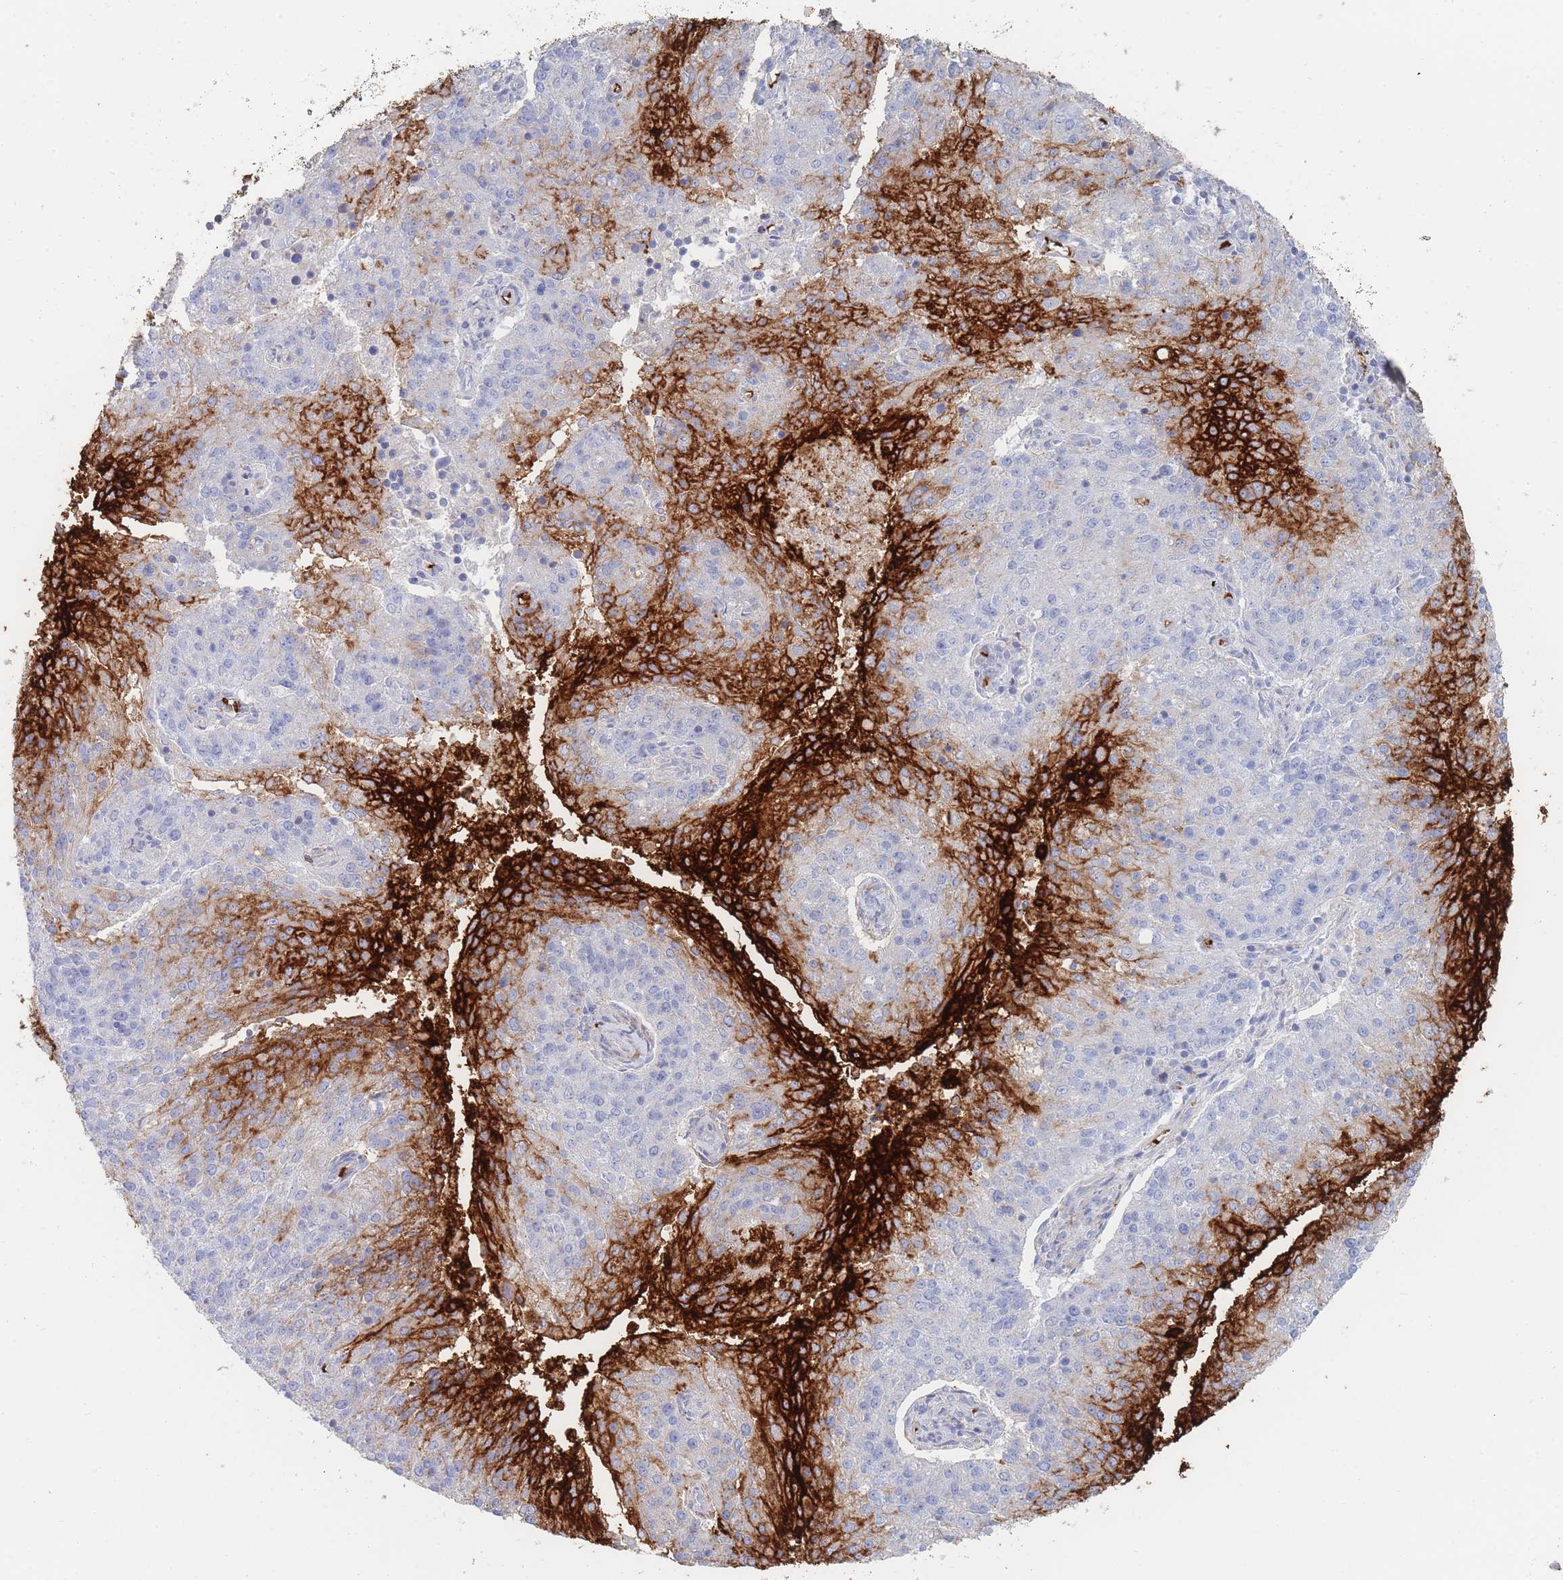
{"staining": {"intensity": "strong", "quantity": "25%-75%", "location": "cytoplasmic/membranous"}, "tissue": "endometrial cancer", "cell_type": "Tumor cells", "image_type": "cancer", "snomed": [{"axis": "morphology", "description": "Adenocarcinoma, NOS"}, {"axis": "topography", "description": "Endometrium"}], "caption": "Endometrial cancer tissue demonstrates strong cytoplasmic/membranous positivity in approximately 25%-75% of tumor cells, visualized by immunohistochemistry.", "gene": "SLC2A1", "patient": {"sex": "female", "age": 82}}